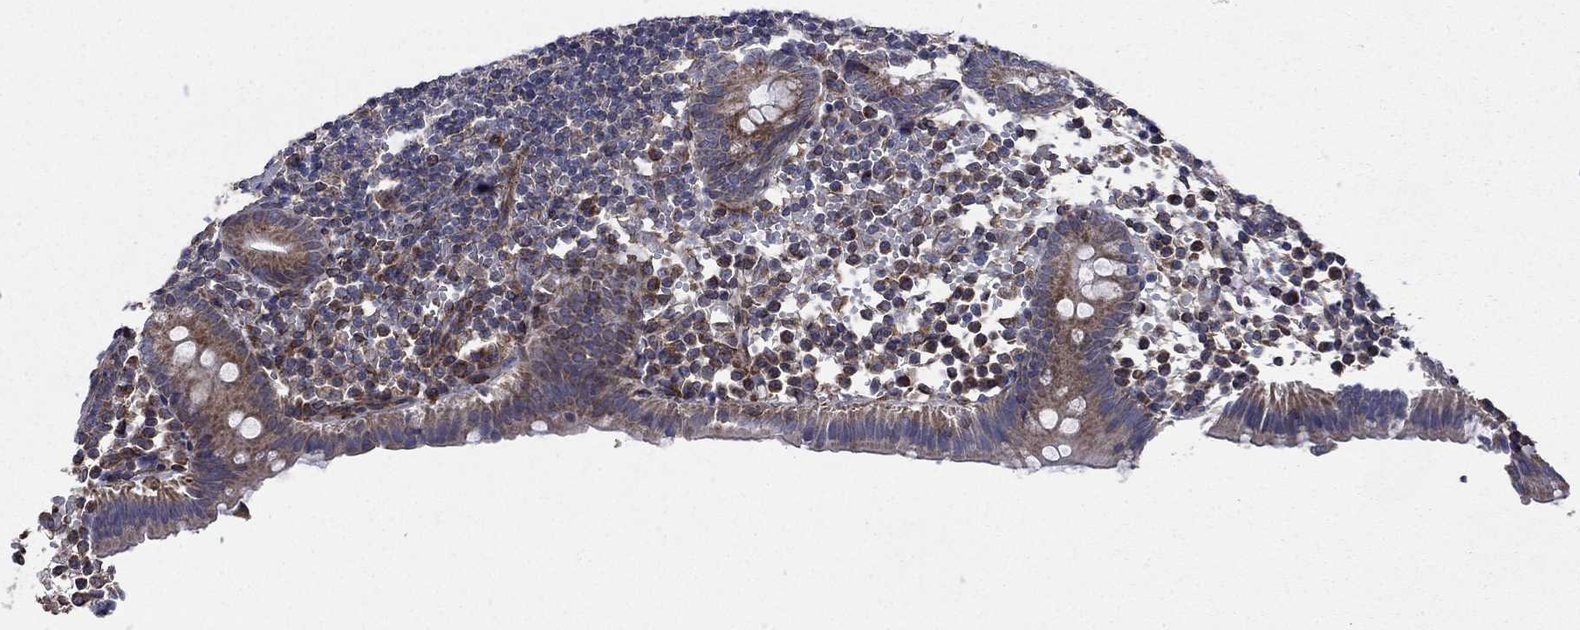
{"staining": {"intensity": "moderate", "quantity": ">75%", "location": "cytoplasmic/membranous"}, "tissue": "appendix", "cell_type": "Glandular cells", "image_type": "normal", "snomed": [{"axis": "morphology", "description": "Normal tissue, NOS"}, {"axis": "topography", "description": "Appendix"}], "caption": "Protein expression by immunohistochemistry displays moderate cytoplasmic/membranous positivity in approximately >75% of glandular cells in normal appendix. The protein of interest is stained brown, and the nuclei are stained in blue (DAB (3,3'-diaminobenzidine) IHC with brightfield microscopy, high magnification).", "gene": "NDUFC1", "patient": {"sex": "female", "age": 40}}